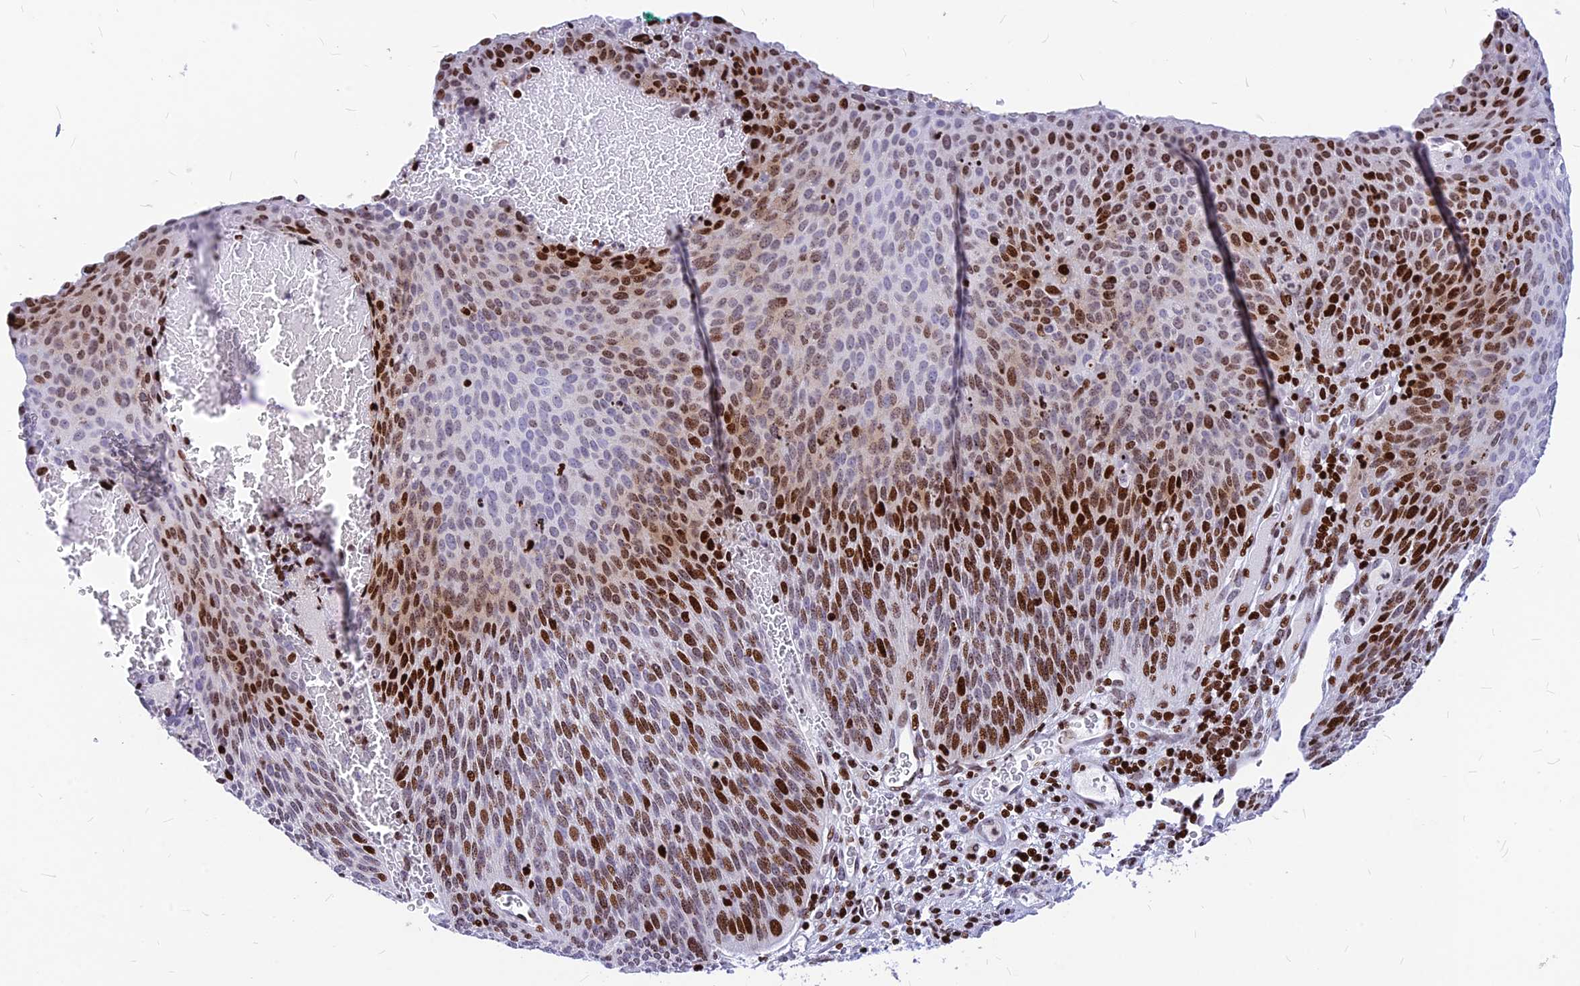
{"staining": {"intensity": "strong", "quantity": "25%-75%", "location": "nuclear"}, "tissue": "cervical cancer", "cell_type": "Tumor cells", "image_type": "cancer", "snomed": [{"axis": "morphology", "description": "Squamous cell carcinoma, NOS"}, {"axis": "topography", "description": "Cervix"}], "caption": "Immunohistochemistry (IHC) image of neoplastic tissue: cervical squamous cell carcinoma stained using immunohistochemistry (IHC) demonstrates high levels of strong protein expression localized specifically in the nuclear of tumor cells, appearing as a nuclear brown color.", "gene": "PRPS1", "patient": {"sex": "female", "age": 55}}